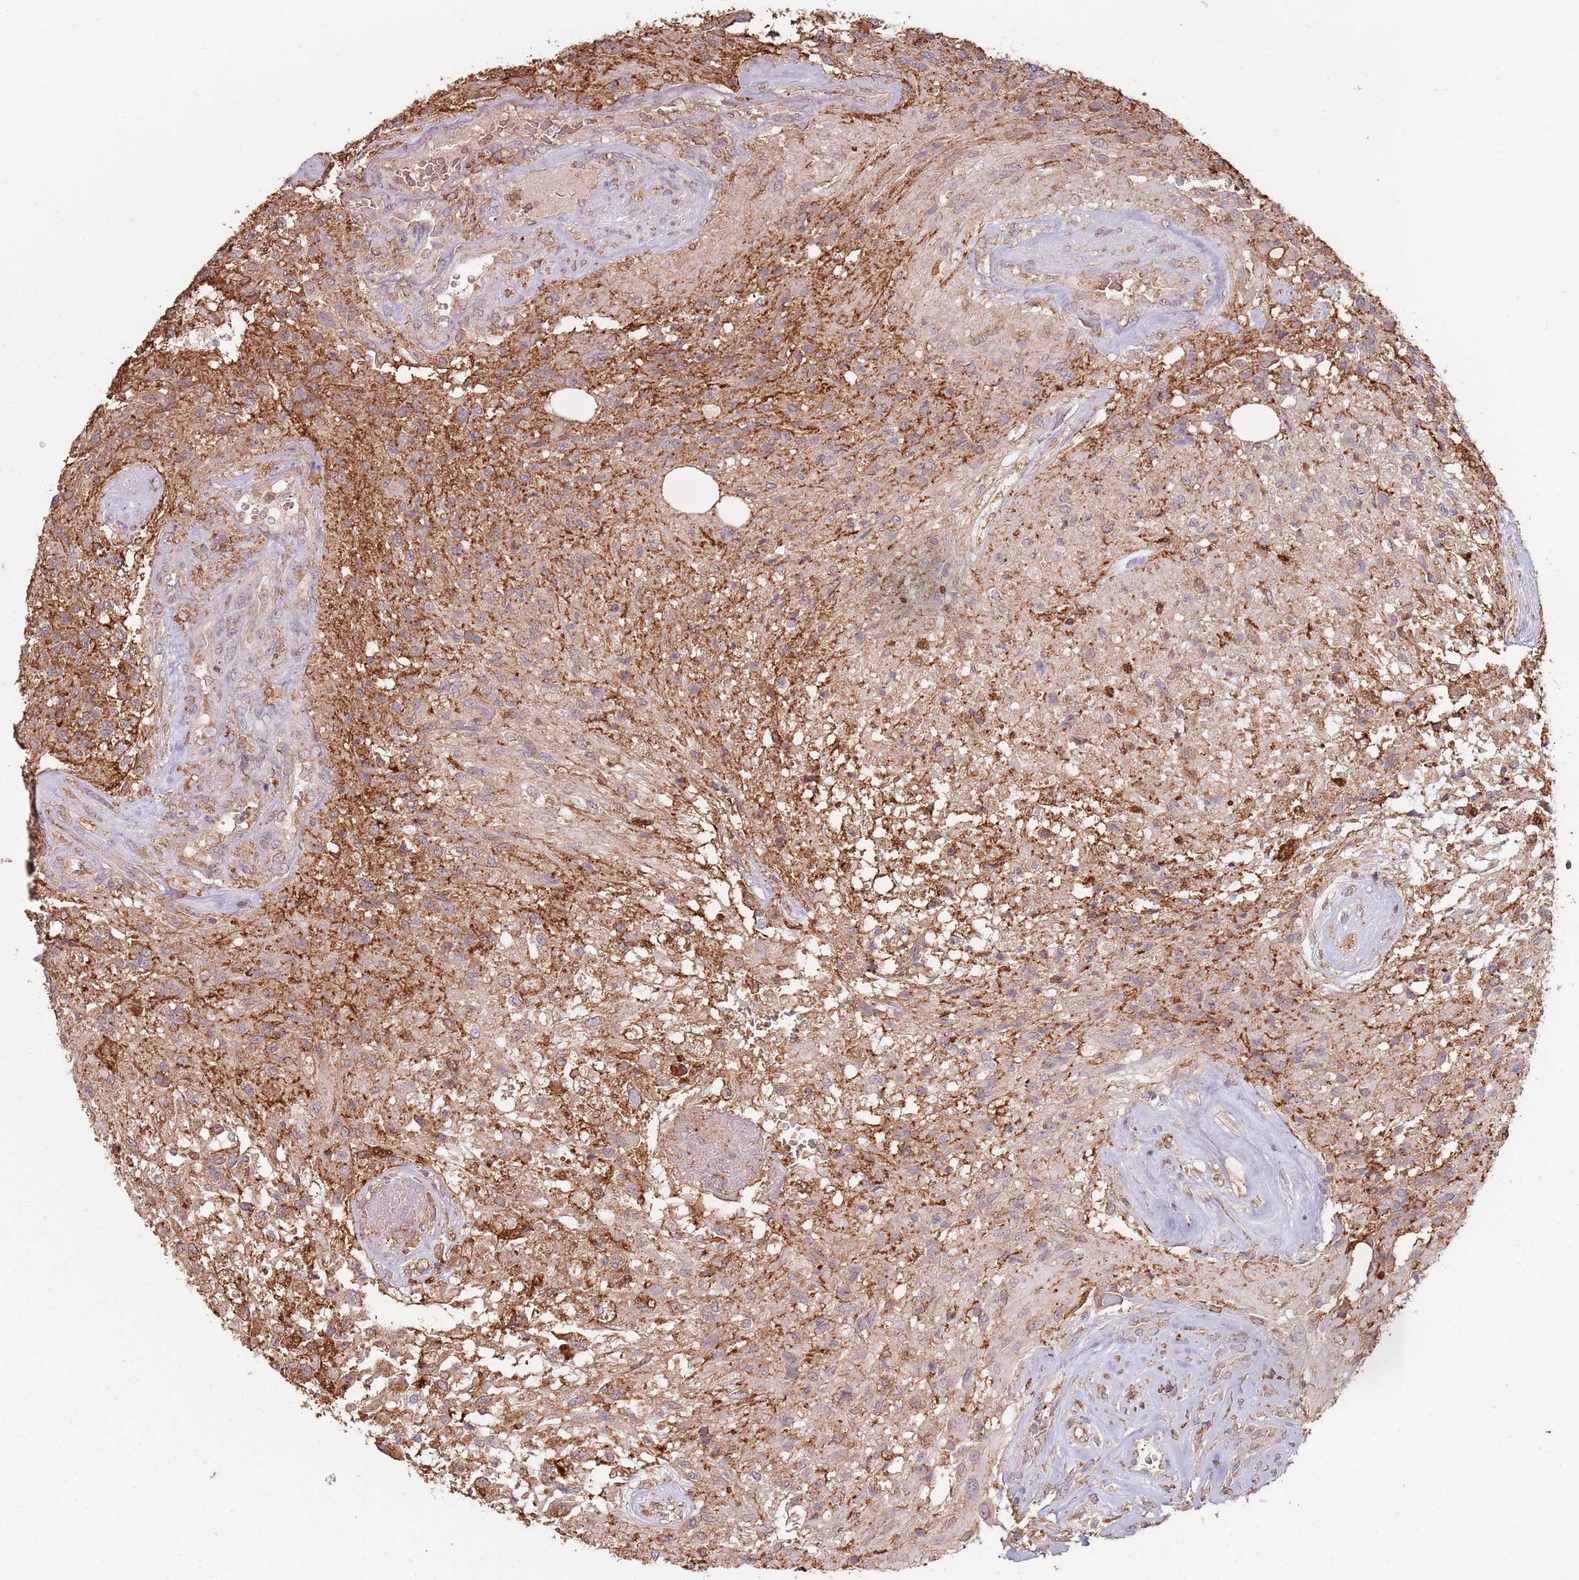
{"staining": {"intensity": "weak", "quantity": "<25%", "location": "cytoplasmic/membranous"}, "tissue": "glioma", "cell_type": "Tumor cells", "image_type": "cancer", "snomed": [{"axis": "morphology", "description": "Glioma, malignant, High grade"}, {"axis": "topography", "description": "Brain"}], "caption": "DAB immunohistochemical staining of human high-grade glioma (malignant) reveals no significant positivity in tumor cells.", "gene": "ATOSB", "patient": {"sex": "male", "age": 56}}